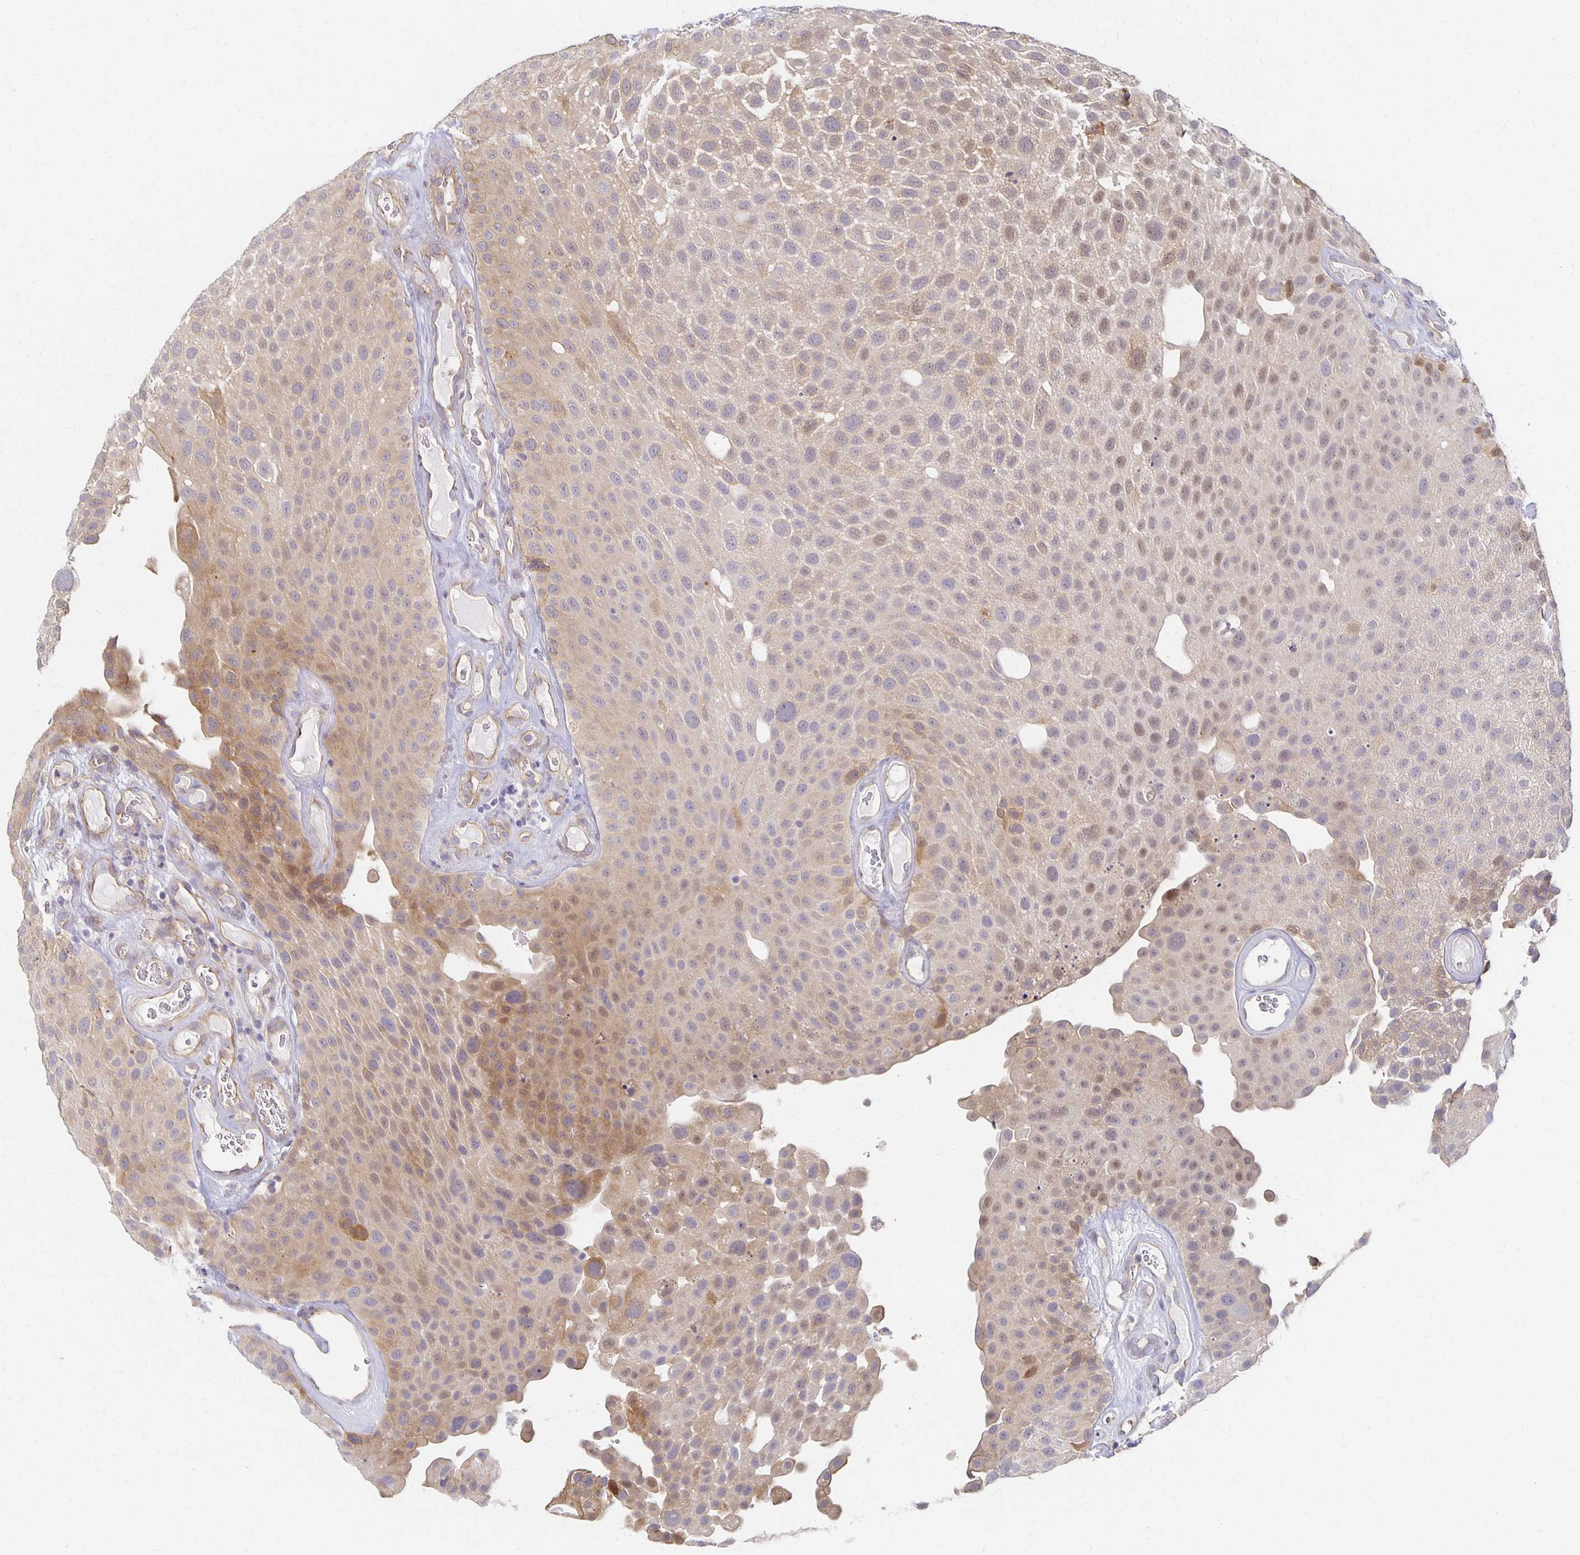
{"staining": {"intensity": "moderate", "quantity": "<25%", "location": "cytoplasmic/membranous"}, "tissue": "urothelial cancer", "cell_type": "Tumor cells", "image_type": "cancer", "snomed": [{"axis": "morphology", "description": "Urothelial carcinoma, Low grade"}, {"axis": "topography", "description": "Urinary bladder"}], "caption": "Immunohistochemistry (IHC) (DAB (3,3'-diaminobenzidine)) staining of human urothelial cancer displays moderate cytoplasmic/membranous protein staining in approximately <25% of tumor cells.", "gene": "SORL1", "patient": {"sex": "male", "age": 72}}